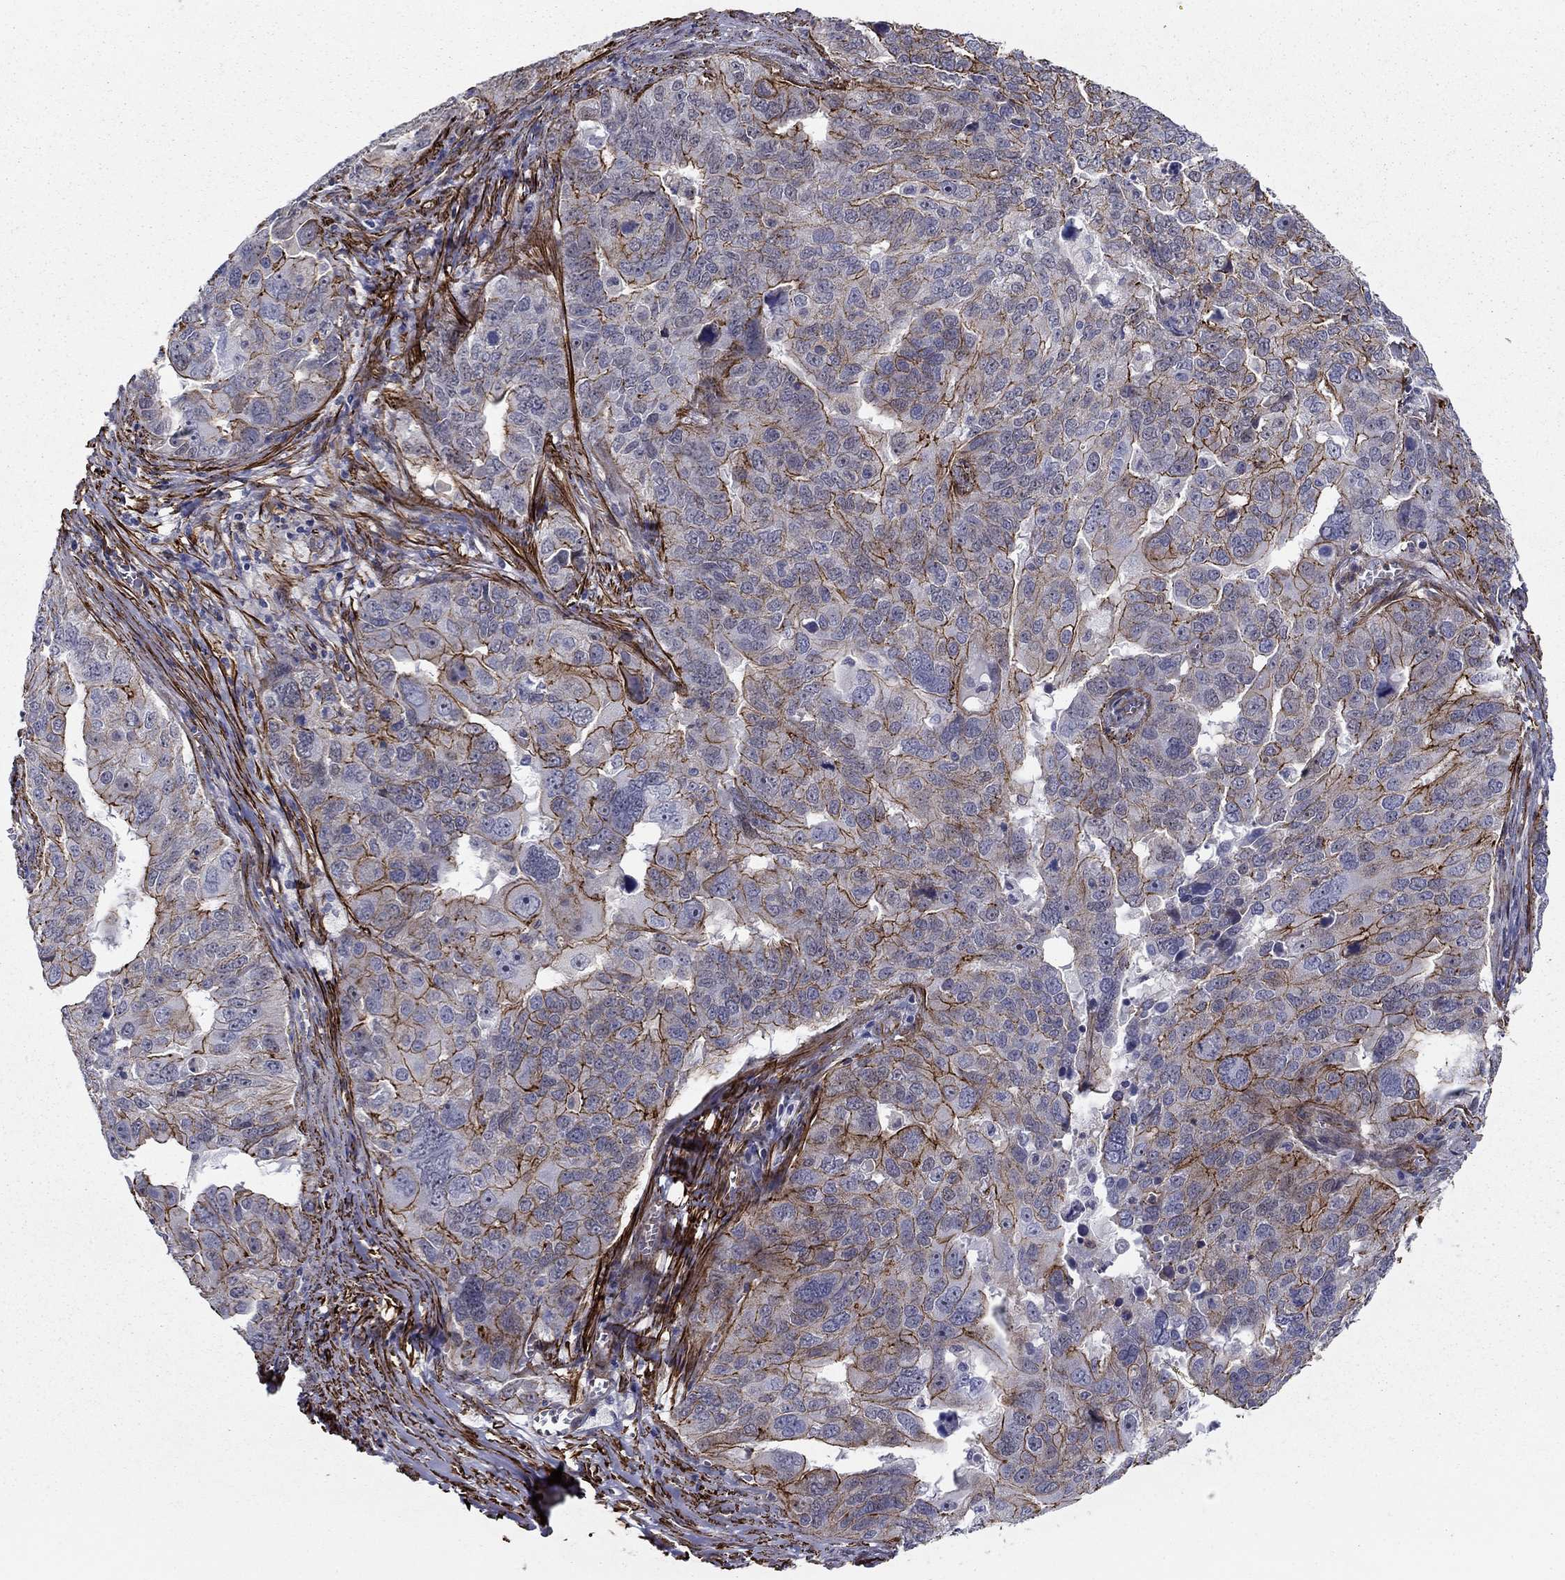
{"staining": {"intensity": "strong", "quantity": "25%-75%", "location": "cytoplasmic/membranous"}, "tissue": "ovarian cancer", "cell_type": "Tumor cells", "image_type": "cancer", "snomed": [{"axis": "morphology", "description": "Carcinoma, endometroid"}, {"axis": "topography", "description": "Soft tissue"}, {"axis": "topography", "description": "Ovary"}], "caption": "Tumor cells display strong cytoplasmic/membranous expression in approximately 25%-75% of cells in endometroid carcinoma (ovarian).", "gene": "KRBA1", "patient": {"sex": "female", "age": 52}}